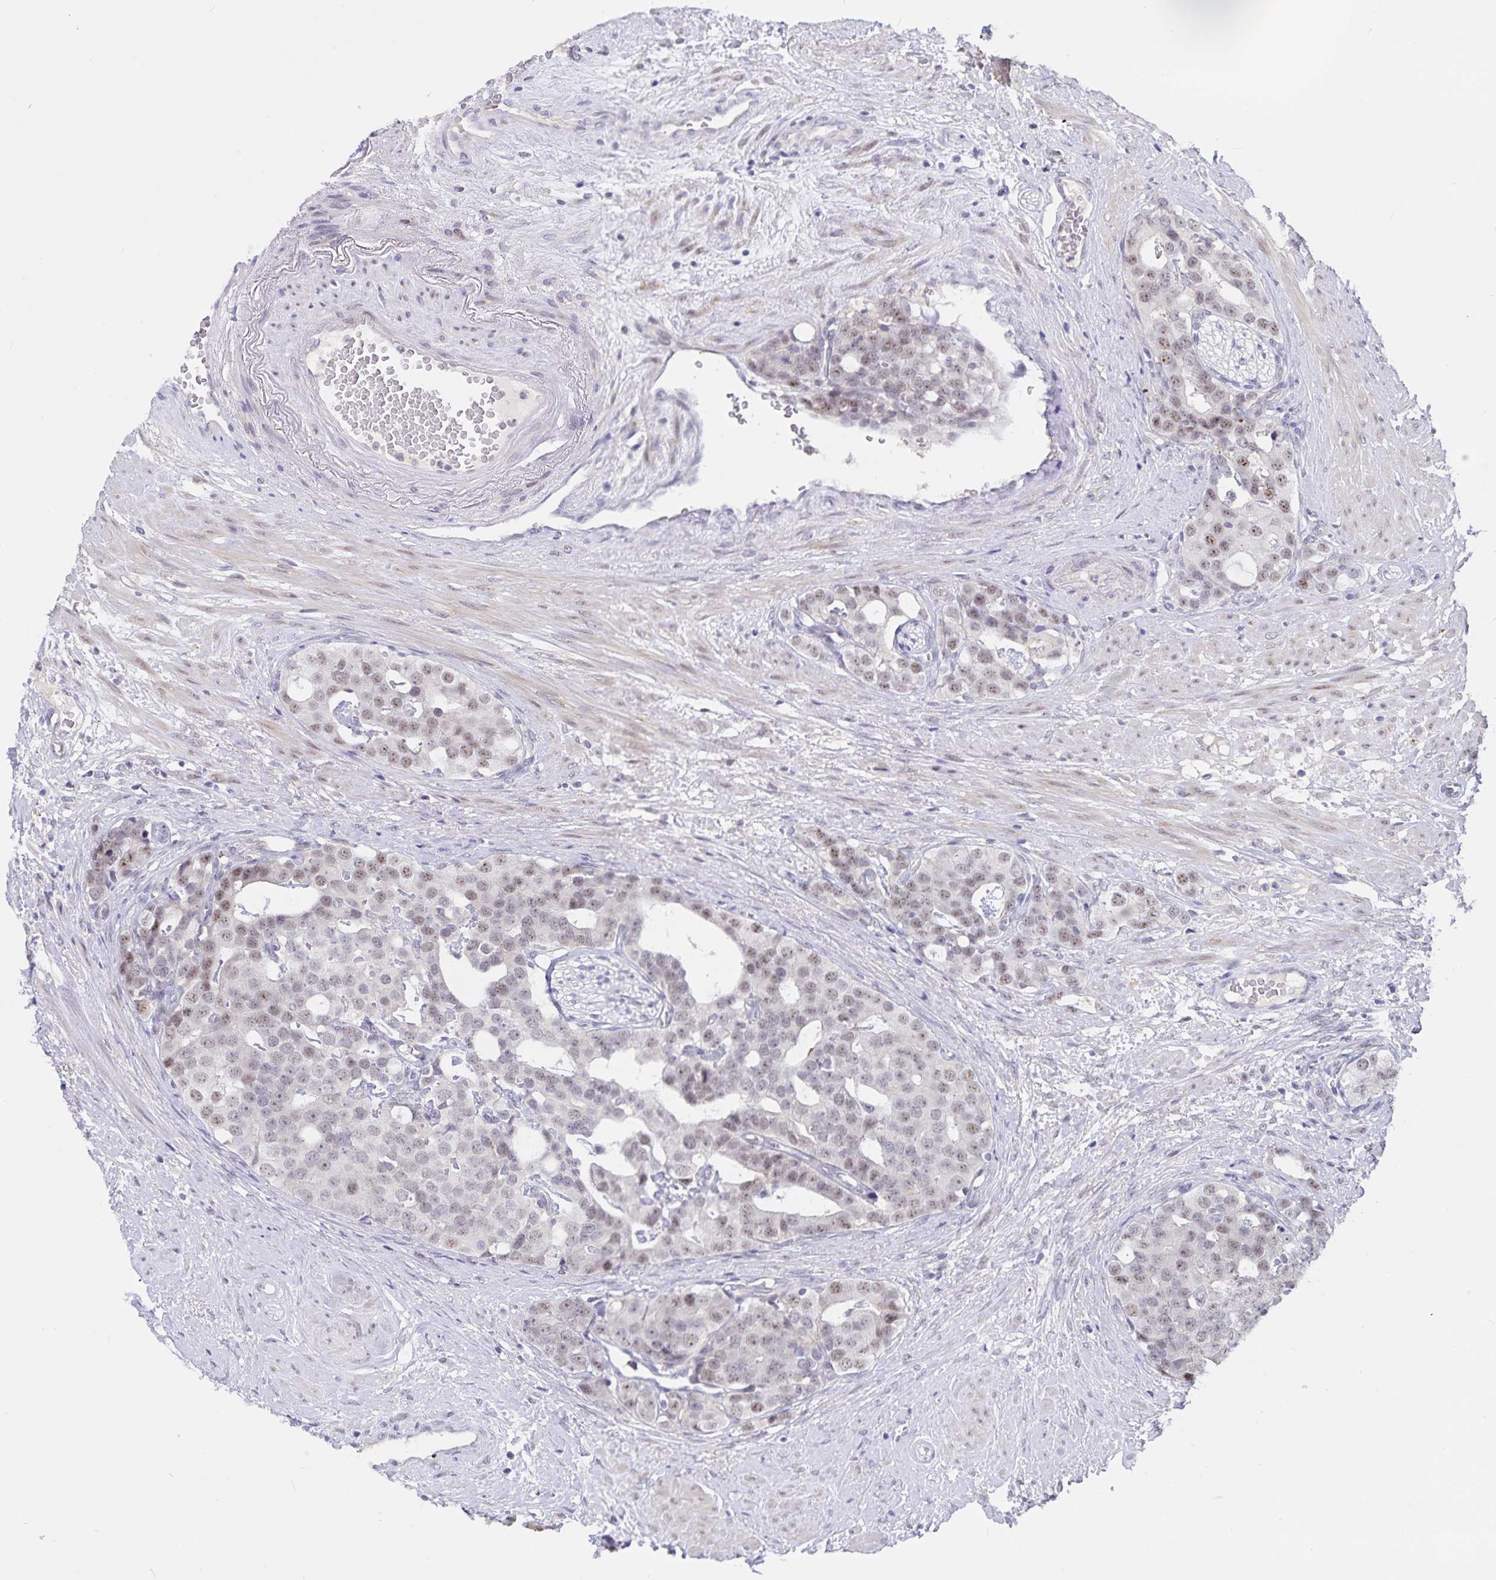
{"staining": {"intensity": "weak", "quantity": "25%-75%", "location": "nuclear"}, "tissue": "prostate cancer", "cell_type": "Tumor cells", "image_type": "cancer", "snomed": [{"axis": "morphology", "description": "Adenocarcinoma, High grade"}, {"axis": "topography", "description": "Prostate"}], "caption": "Protein expression analysis of prostate cancer exhibits weak nuclear staining in about 25%-75% of tumor cells.", "gene": "ATP2A2", "patient": {"sex": "male", "age": 71}}